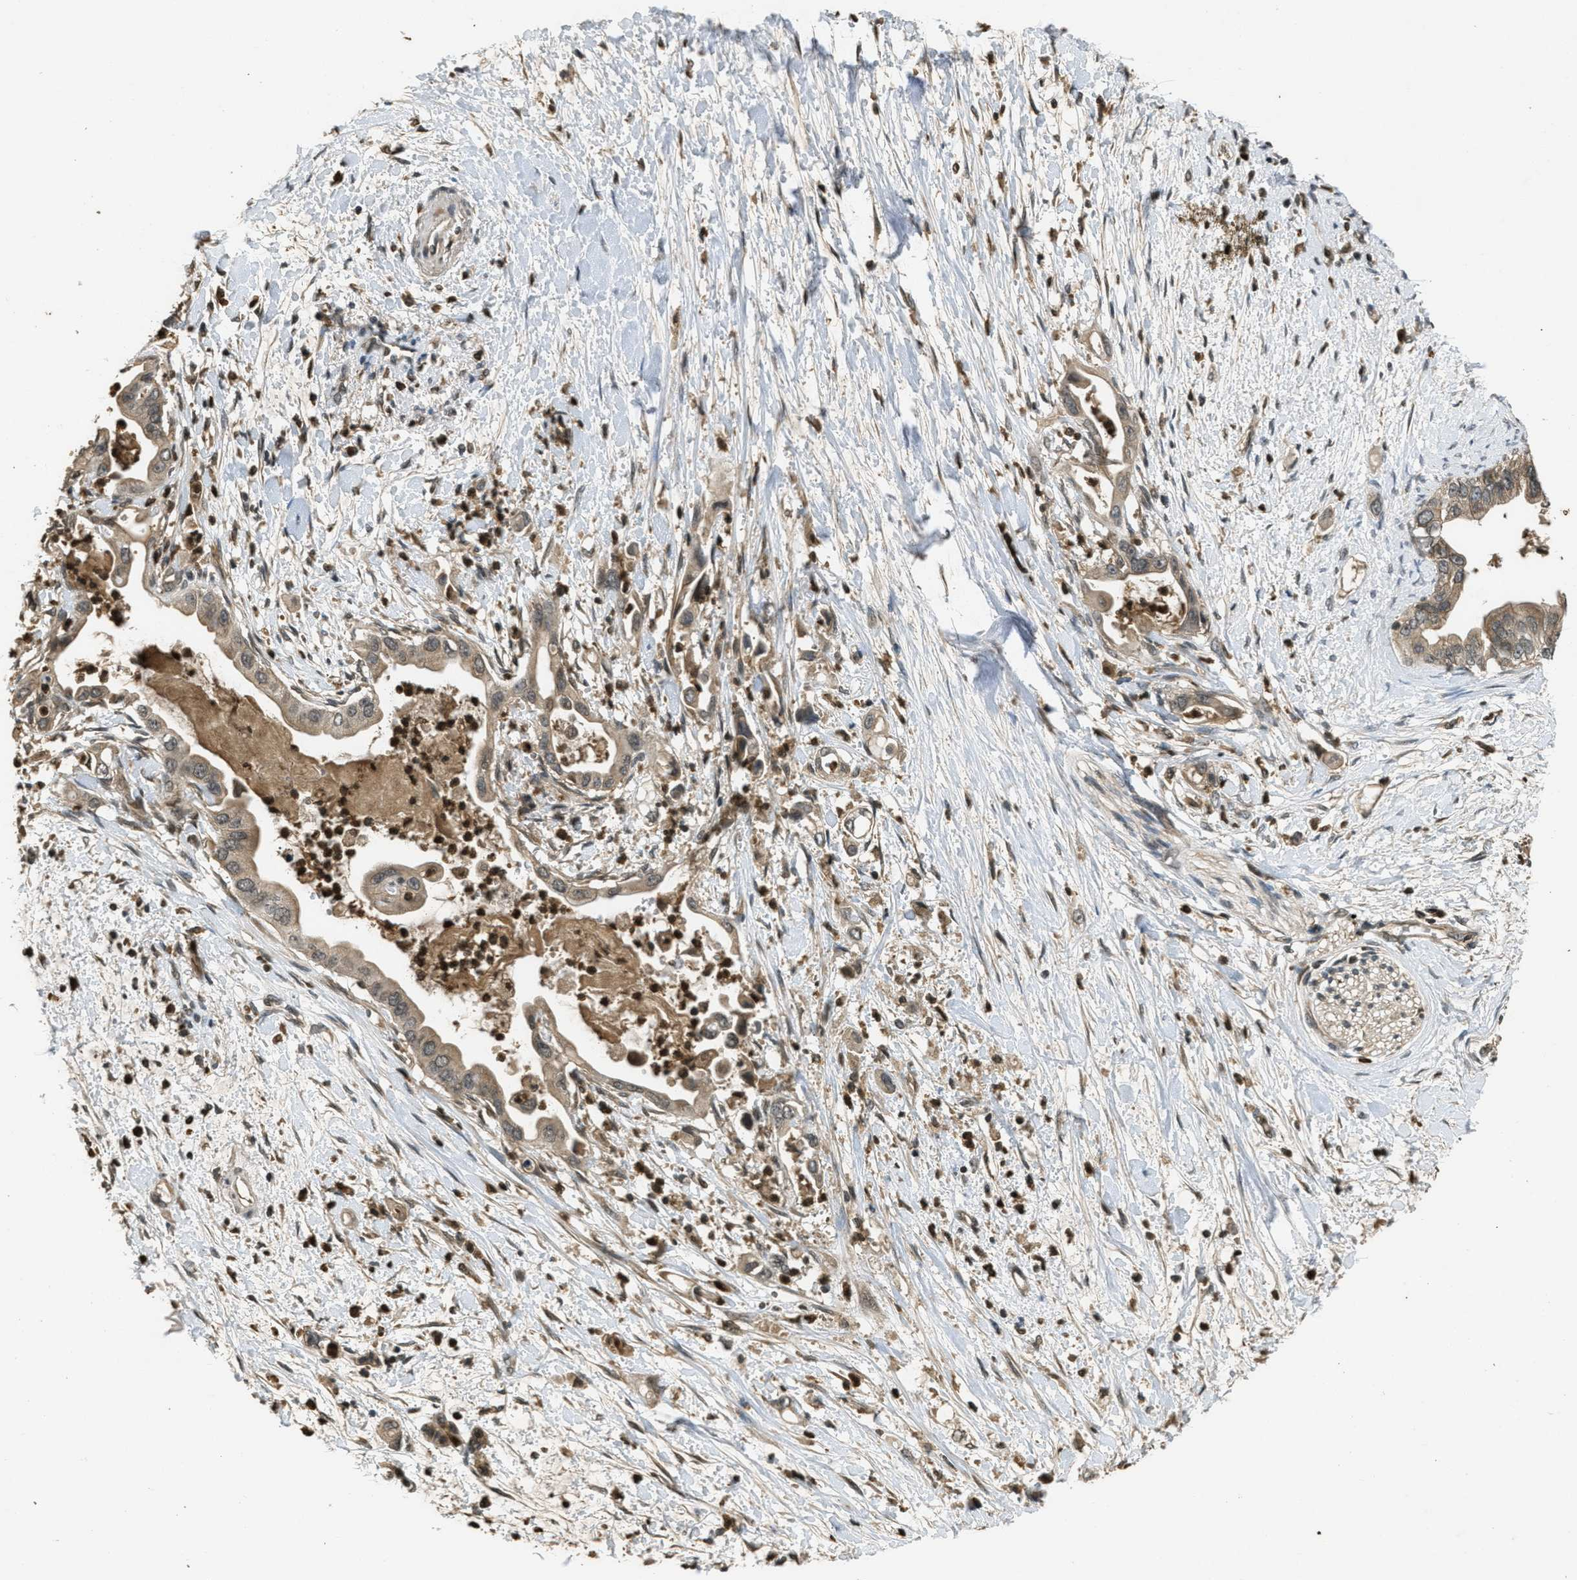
{"staining": {"intensity": "weak", "quantity": ">75%", "location": "cytoplasmic/membranous"}, "tissue": "pancreatic cancer", "cell_type": "Tumor cells", "image_type": "cancer", "snomed": [{"axis": "morphology", "description": "Adenocarcinoma, NOS"}, {"axis": "topography", "description": "Pancreas"}], "caption": "A brown stain shows weak cytoplasmic/membranous positivity of a protein in human pancreatic adenocarcinoma tumor cells.", "gene": "ATG7", "patient": {"sex": "male", "age": 55}}